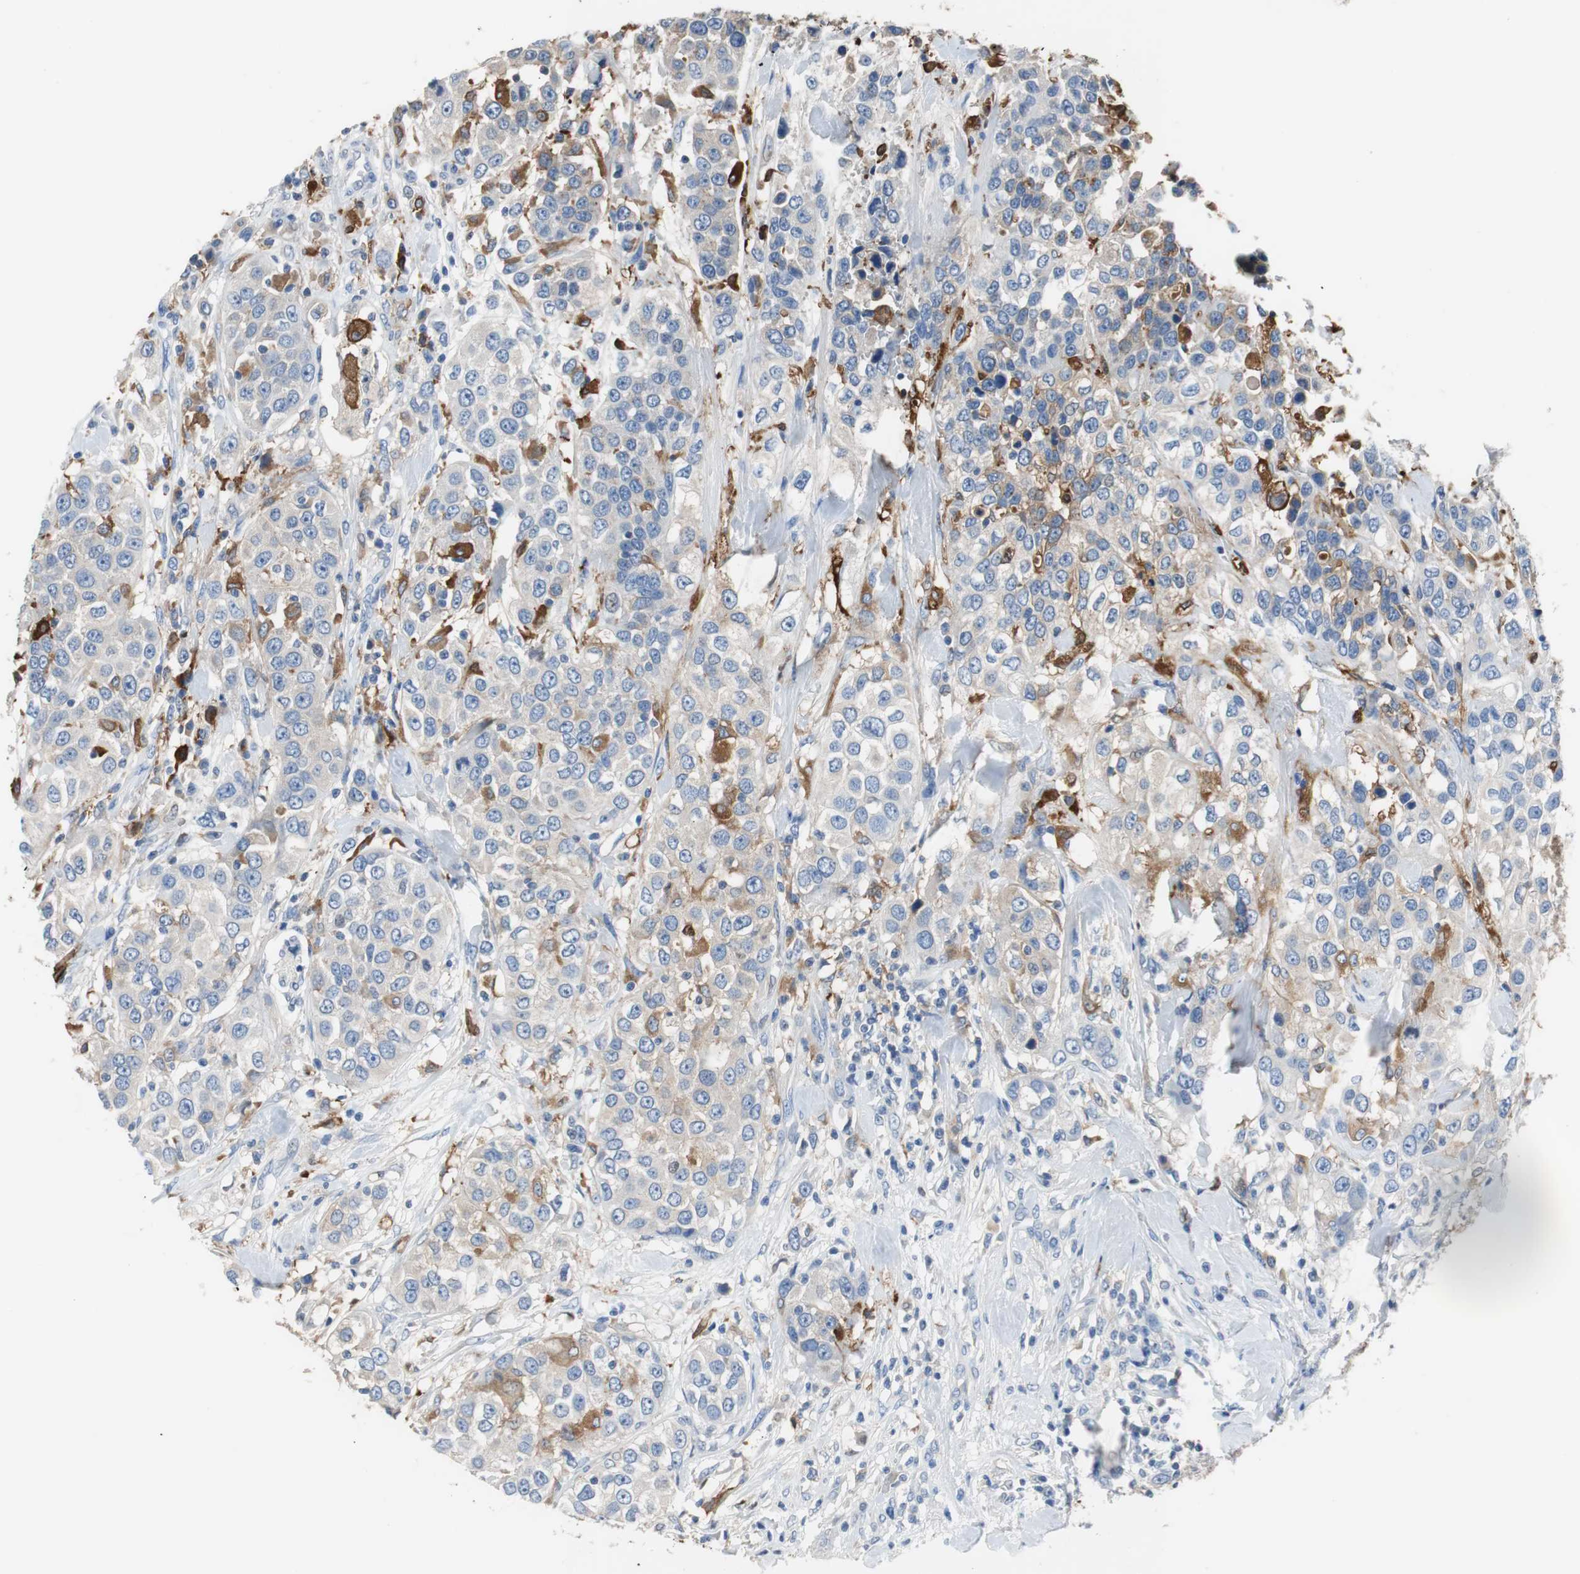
{"staining": {"intensity": "moderate", "quantity": "<25%", "location": "cytoplasmic/membranous"}, "tissue": "urothelial cancer", "cell_type": "Tumor cells", "image_type": "cancer", "snomed": [{"axis": "morphology", "description": "Urothelial carcinoma, High grade"}, {"axis": "topography", "description": "Urinary bladder"}], "caption": "IHC of human high-grade urothelial carcinoma reveals low levels of moderate cytoplasmic/membranous positivity in approximately <25% of tumor cells.", "gene": "PI15", "patient": {"sex": "female", "age": 80}}